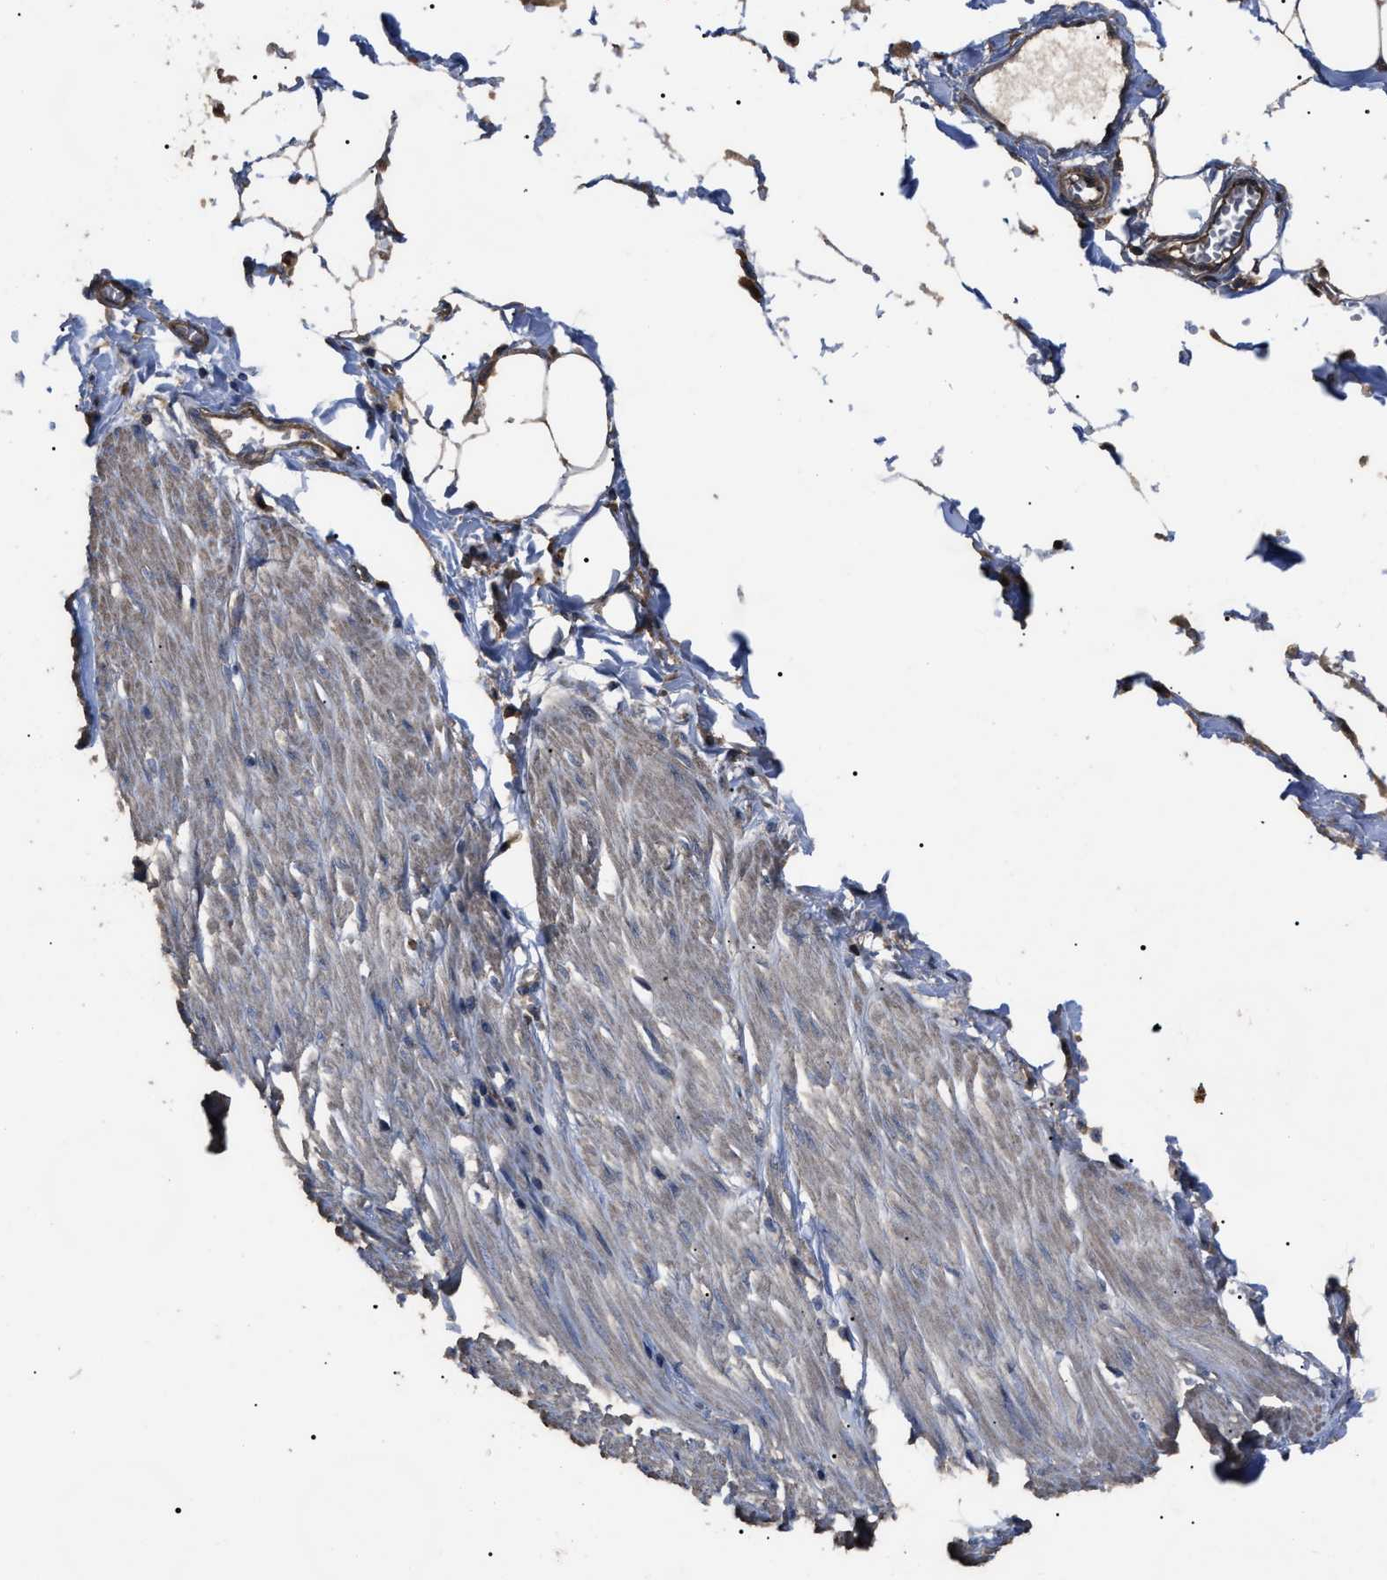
{"staining": {"intensity": "moderate", "quantity": ">75%", "location": "cytoplasmic/membranous"}, "tissue": "adipose tissue", "cell_type": "Adipocytes", "image_type": "normal", "snomed": [{"axis": "morphology", "description": "Normal tissue, NOS"}, {"axis": "morphology", "description": "Adenocarcinoma, NOS"}, {"axis": "topography", "description": "Colon"}, {"axis": "topography", "description": "Peripheral nerve tissue"}], "caption": "Protein staining demonstrates moderate cytoplasmic/membranous positivity in approximately >75% of adipocytes in normal adipose tissue.", "gene": "RNF216", "patient": {"sex": "male", "age": 14}}